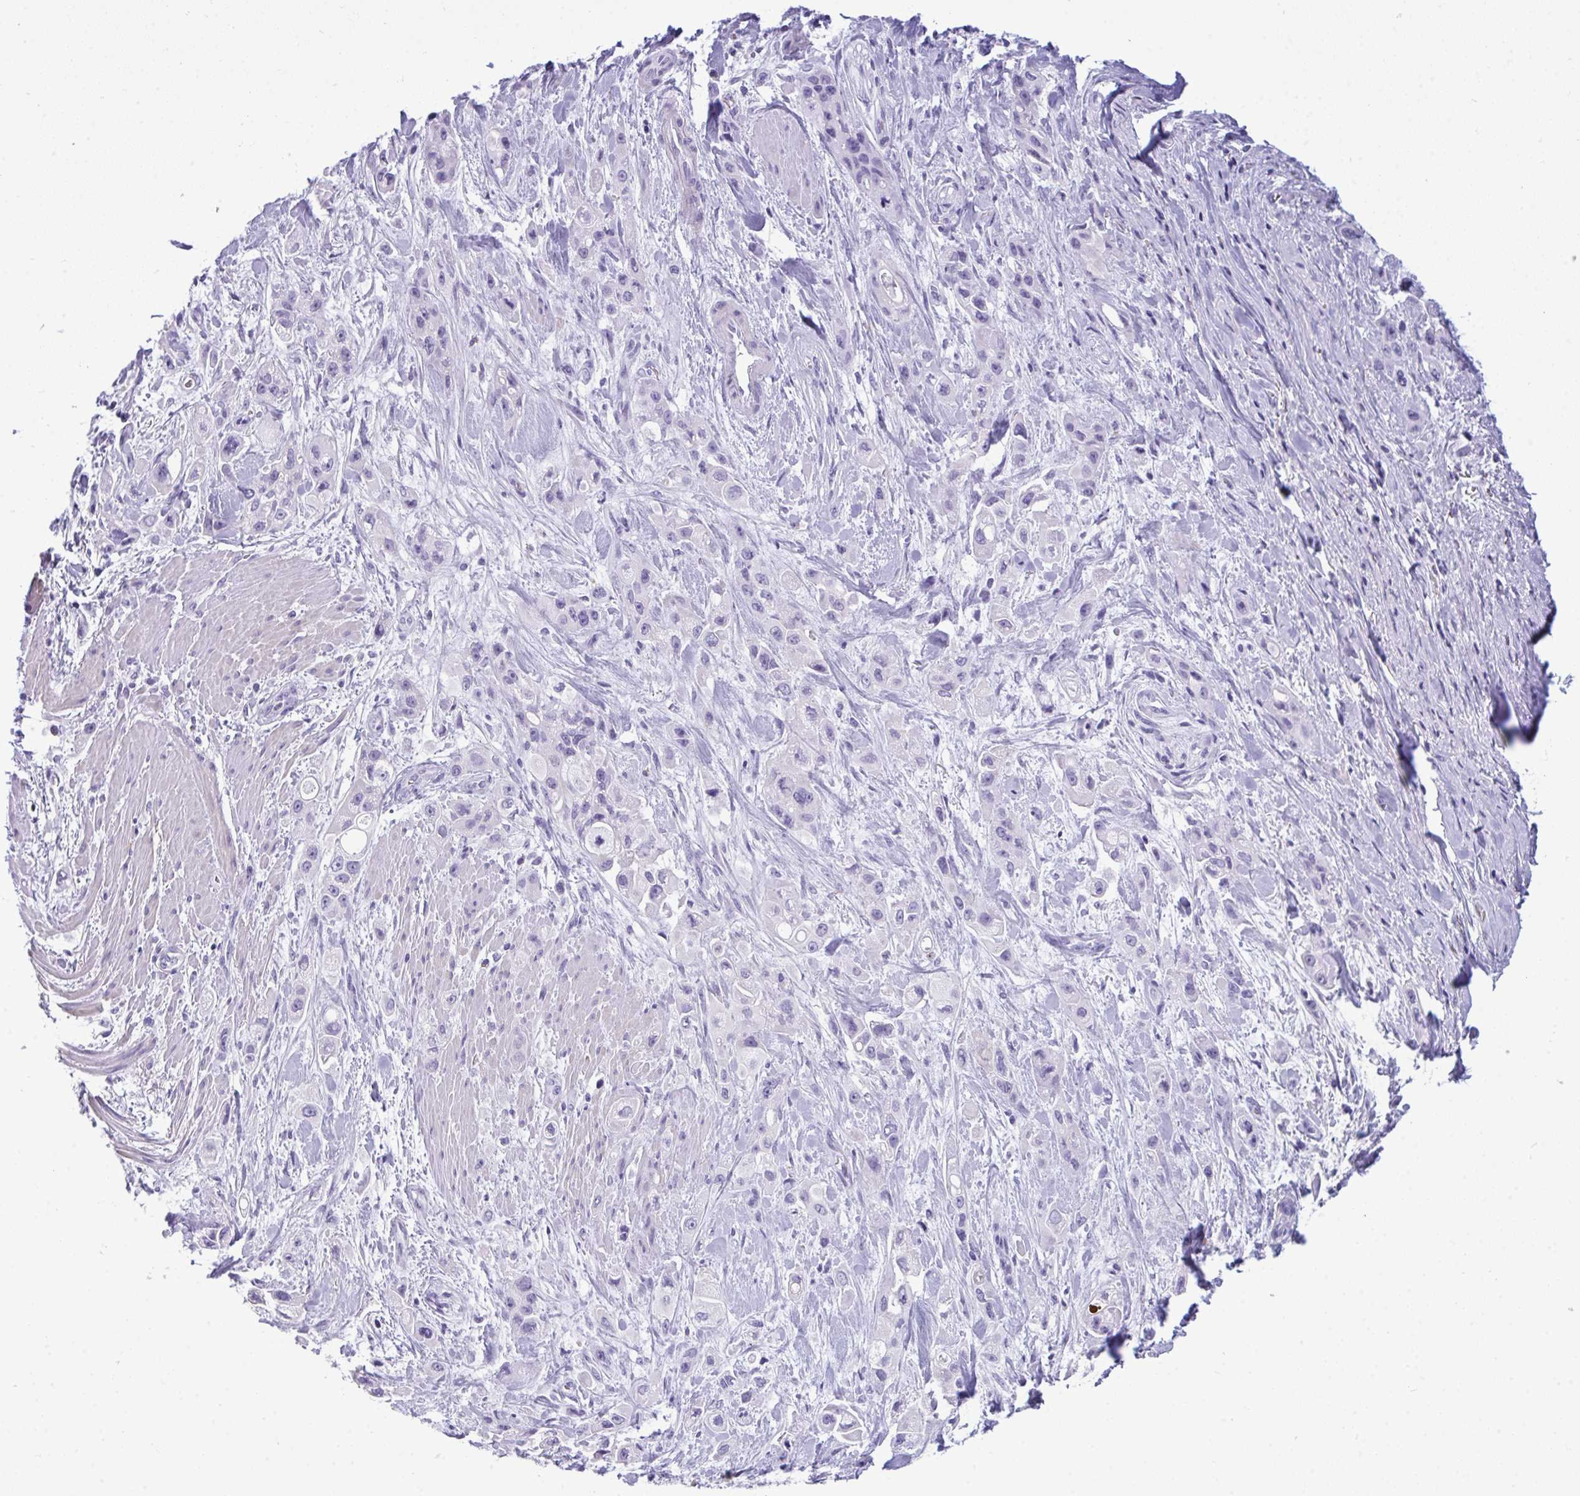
{"staining": {"intensity": "negative", "quantity": "none", "location": "none"}, "tissue": "pancreatic cancer", "cell_type": "Tumor cells", "image_type": "cancer", "snomed": [{"axis": "morphology", "description": "Adenocarcinoma, NOS"}, {"axis": "topography", "description": "Pancreas"}], "caption": "A micrograph of adenocarcinoma (pancreatic) stained for a protein demonstrates no brown staining in tumor cells.", "gene": "ARHGAP42", "patient": {"sex": "female", "age": 66}}